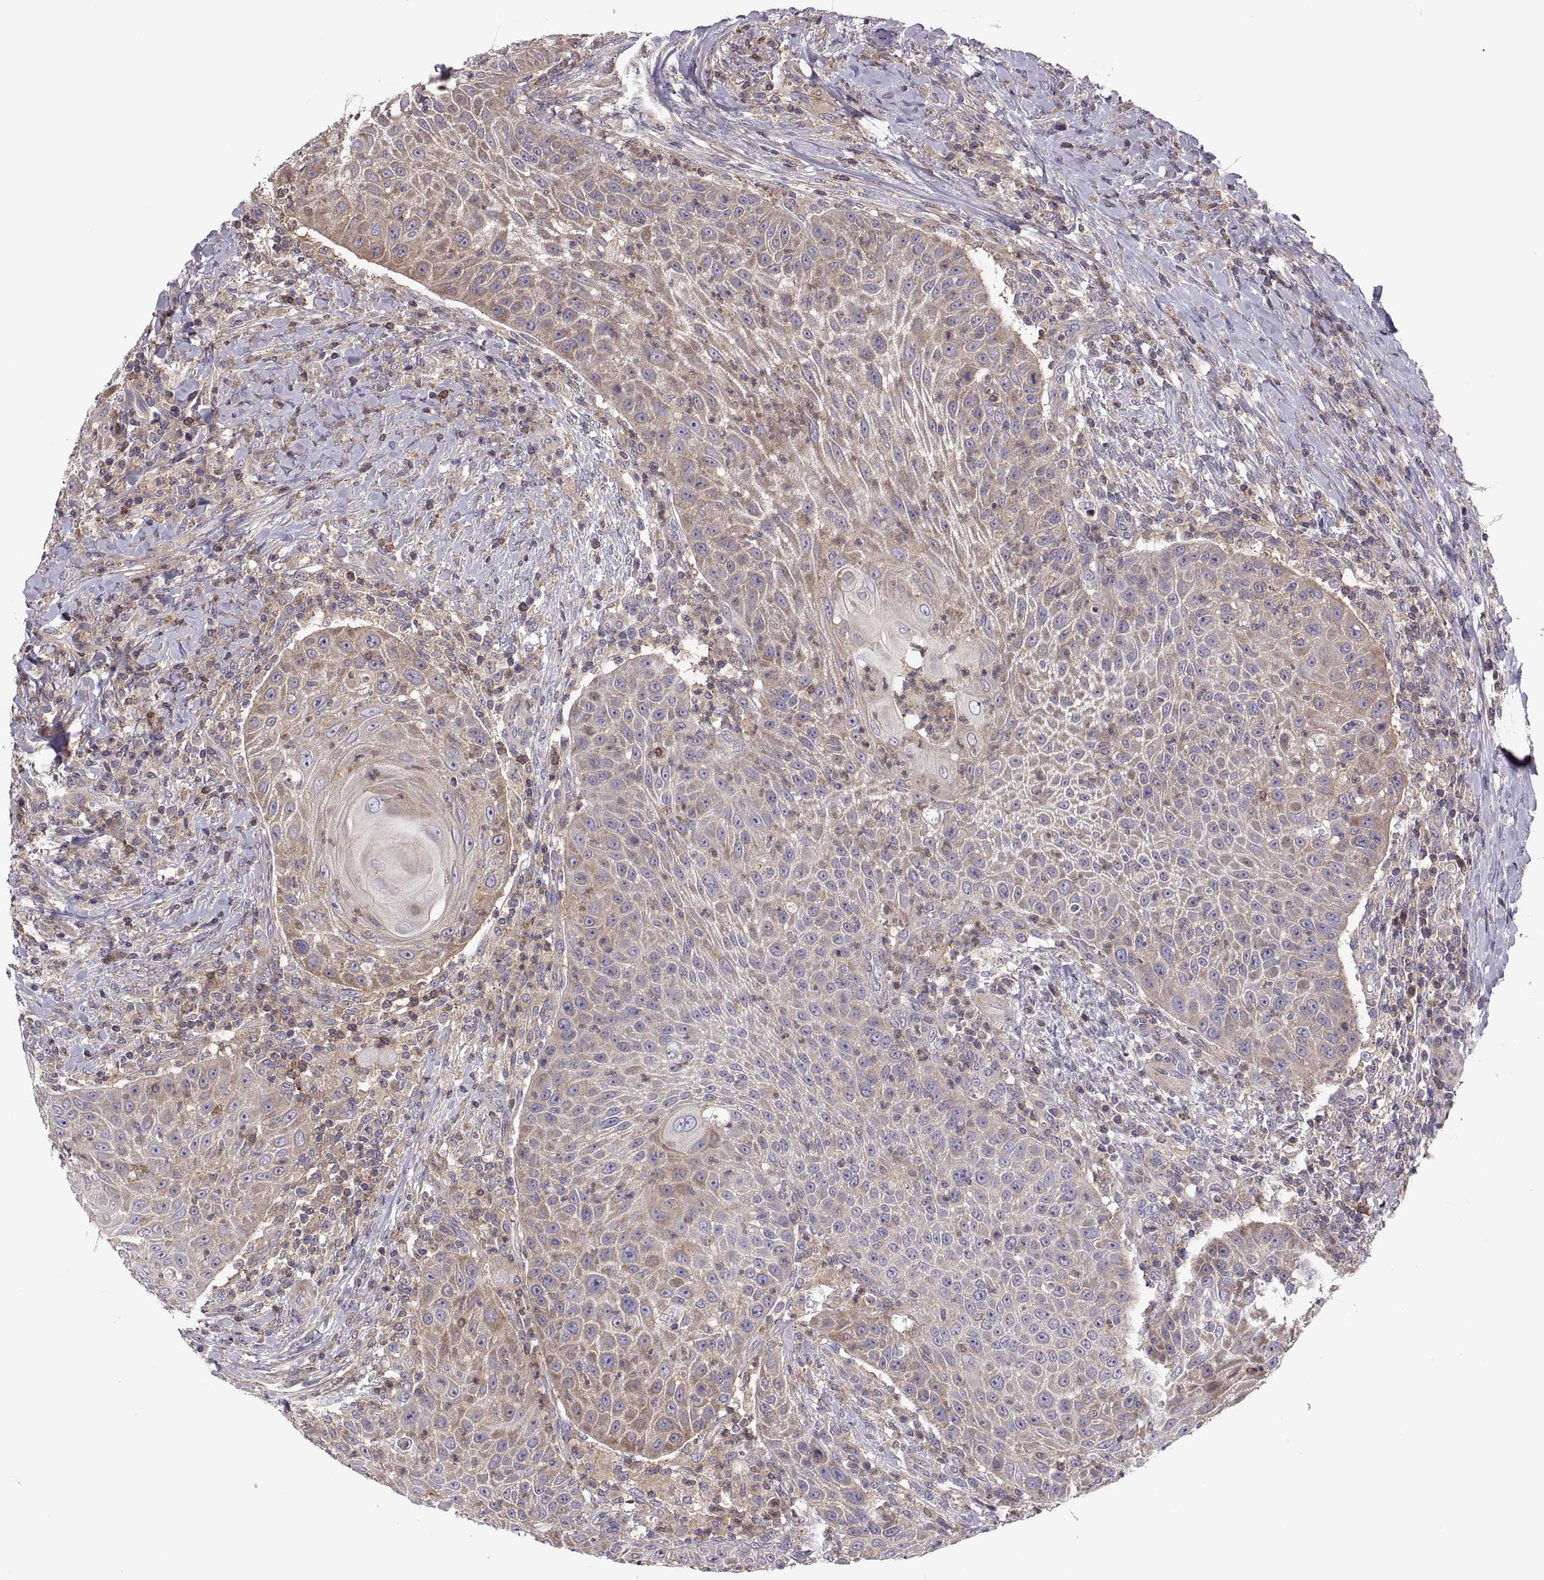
{"staining": {"intensity": "moderate", "quantity": ">75%", "location": "cytoplasmic/membranous"}, "tissue": "head and neck cancer", "cell_type": "Tumor cells", "image_type": "cancer", "snomed": [{"axis": "morphology", "description": "Squamous cell carcinoma, NOS"}, {"axis": "topography", "description": "Head-Neck"}], "caption": "There is medium levels of moderate cytoplasmic/membranous expression in tumor cells of head and neck cancer, as demonstrated by immunohistochemical staining (brown color).", "gene": "SPATA32", "patient": {"sex": "male", "age": 69}}